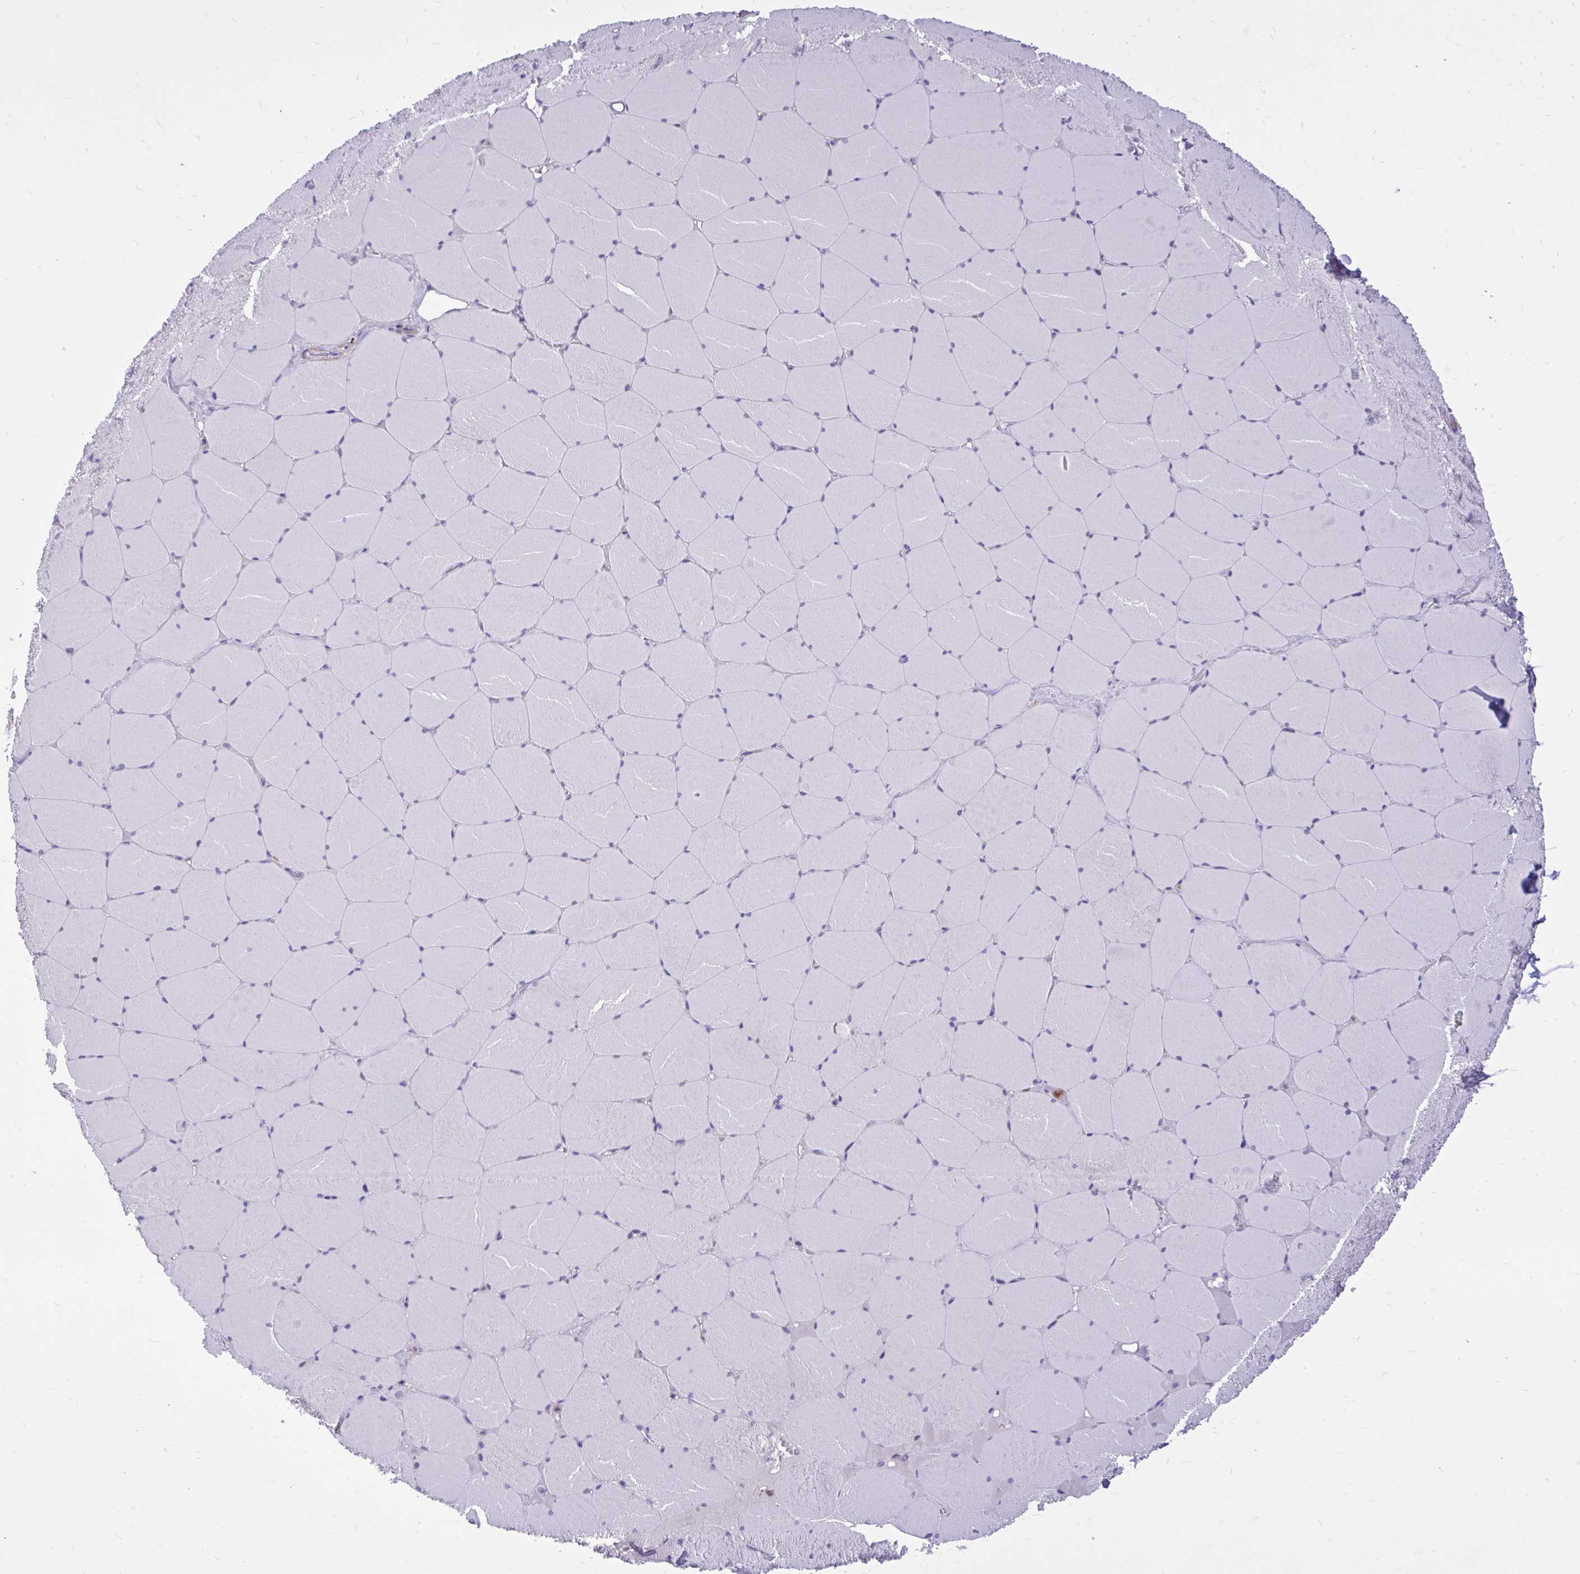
{"staining": {"intensity": "negative", "quantity": "none", "location": "none"}, "tissue": "skeletal muscle", "cell_type": "Myocytes", "image_type": "normal", "snomed": [{"axis": "morphology", "description": "Normal tissue, NOS"}, {"axis": "topography", "description": "Skeletal muscle"}, {"axis": "topography", "description": "Head-Neck"}], "caption": "Immunohistochemical staining of benign skeletal muscle displays no significant expression in myocytes. (DAB immunohistochemistry (IHC), high magnification).", "gene": "TLR7", "patient": {"sex": "male", "age": 66}}